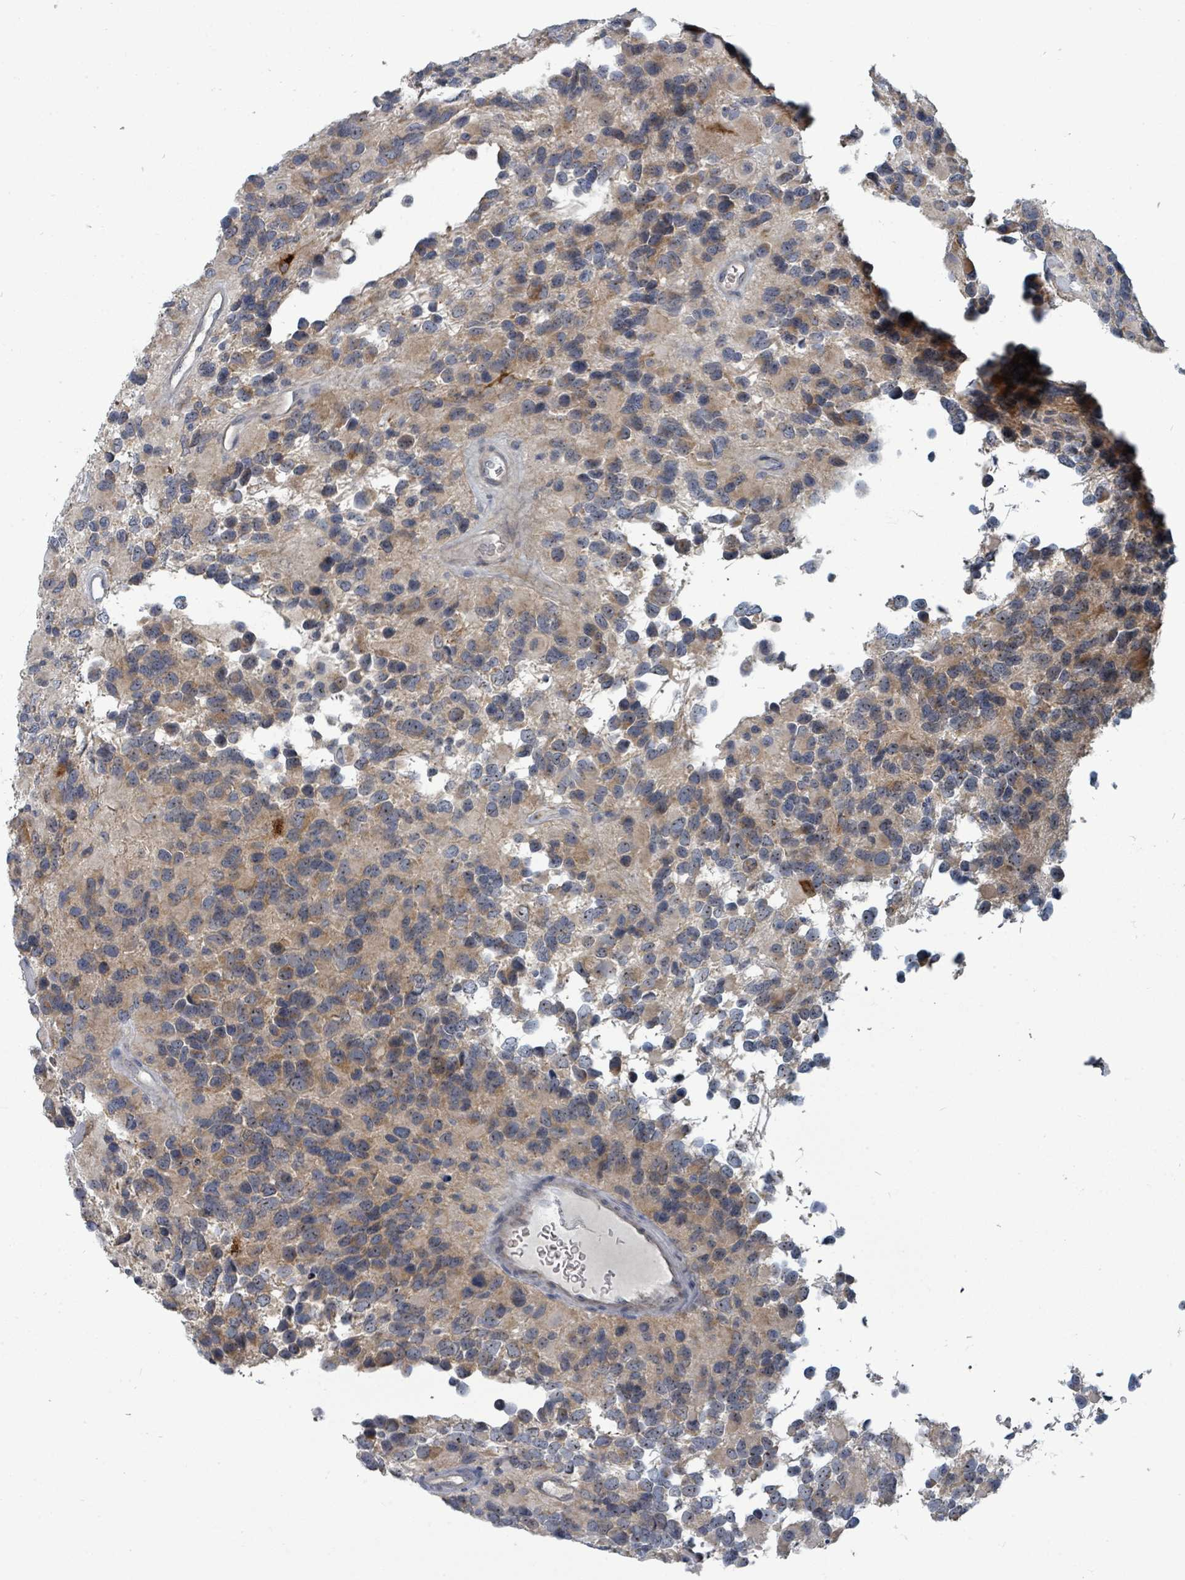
{"staining": {"intensity": "weak", "quantity": "25%-75%", "location": "cytoplasmic/membranous"}, "tissue": "glioma", "cell_type": "Tumor cells", "image_type": "cancer", "snomed": [{"axis": "morphology", "description": "Glioma, malignant, High grade"}, {"axis": "topography", "description": "Brain"}], "caption": "A photomicrograph of malignant glioma (high-grade) stained for a protein shows weak cytoplasmic/membranous brown staining in tumor cells.", "gene": "TRDMT1", "patient": {"sex": "male", "age": 77}}